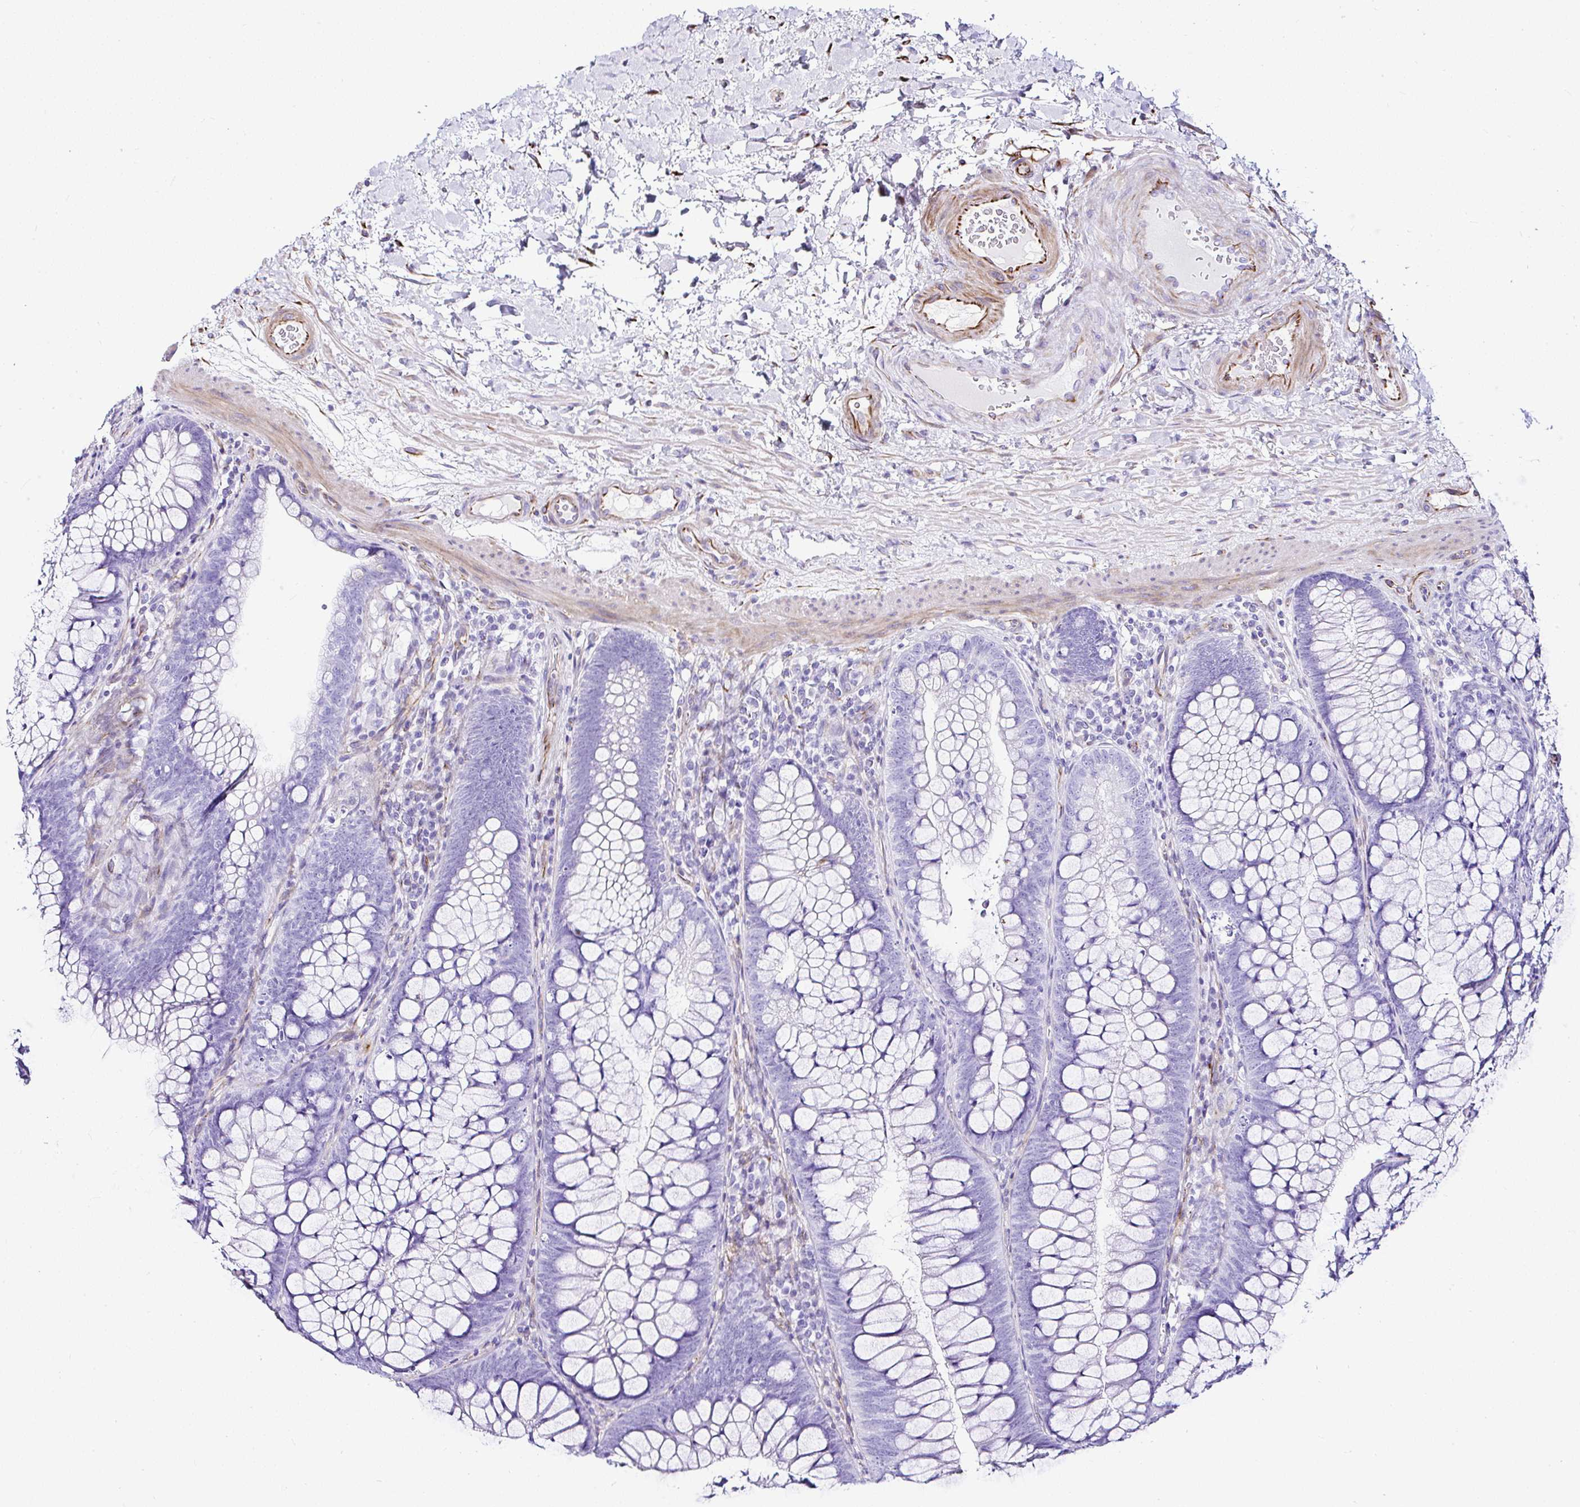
{"staining": {"intensity": "strong", "quantity": ">75%", "location": "cytoplasmic/membranous"}, "tissue": "colon", "cell_type": "Endothelial cells", "image_type": "normal", "snomed": [{"axis": "morphology", "description": "Normal tissue, NOS"}, {"axis": "morphology", "description": "Adenoma, NOS"}, {"axis": "topography", "description": "Soft tissue"}, {"axis": "topography", "description": "Colon"}], "caption": "Human colon stained with a brown dye exhibits strong cytoplasmic/membranous positive positivity in about >75% of endothelial cells.", "gene": "DEPDC5", "patient": {"sex": "male", "age": 47}}